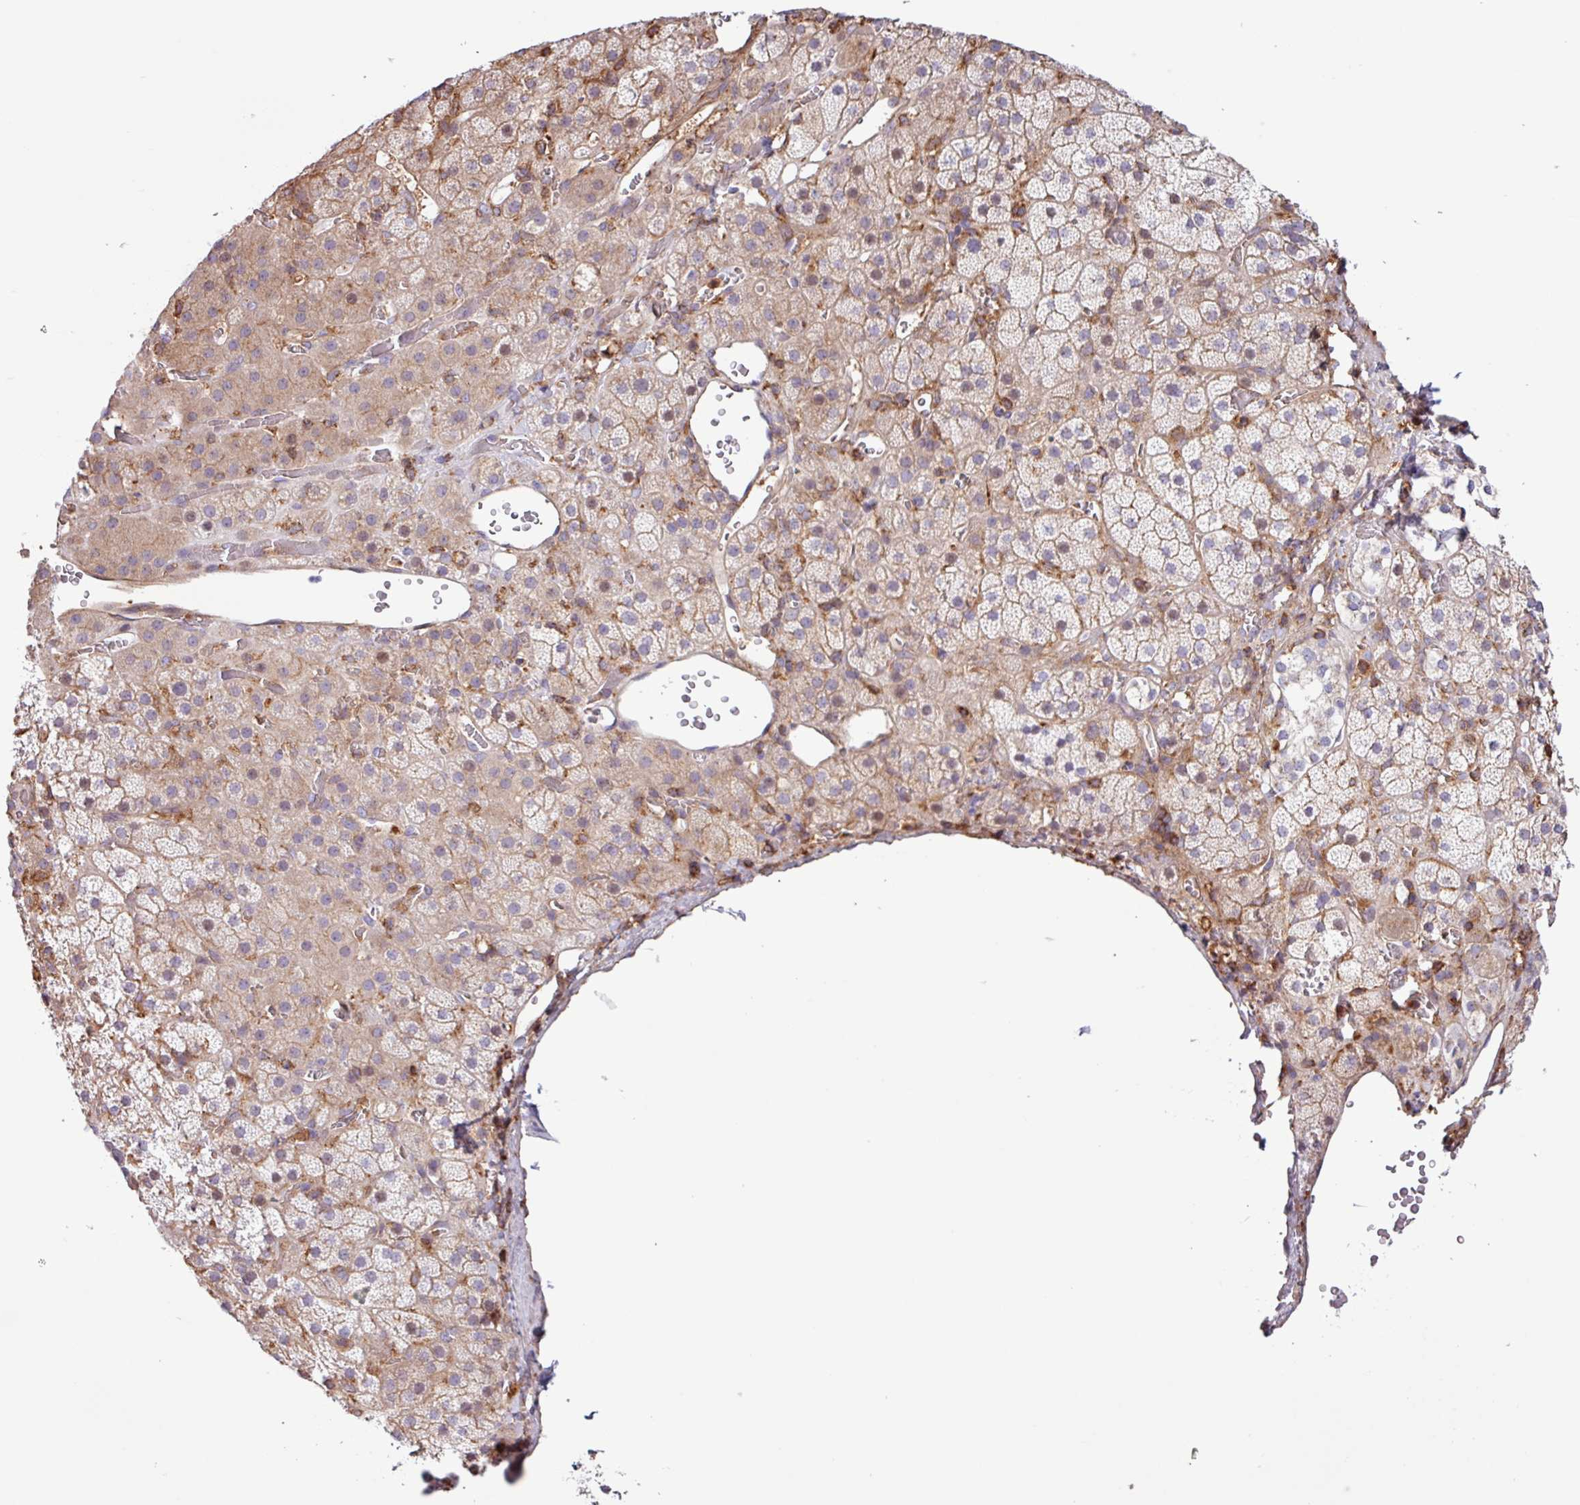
{"staining": {"intensity": "moderate", "quantity": ">75%", "location": "cytoplasmic/membranous"}, "tissue": "adrenal gland", "cell_type": "Glandular cells", "image_type": "normal", "snomed": [{"axis": "morphology", "description": "Normal tissue, NOS"}, {"axis": "topography", "description": "Adrenal gland"}], "caption": "The image displays immunohistochemical staining of benign adrenal gland. There is moderate cytoplasmic/membranous positivity is present in approximately >75% of glandular cells.", "gene": "ACTR3B", "patient": {"sex": "male", "age": 57}}